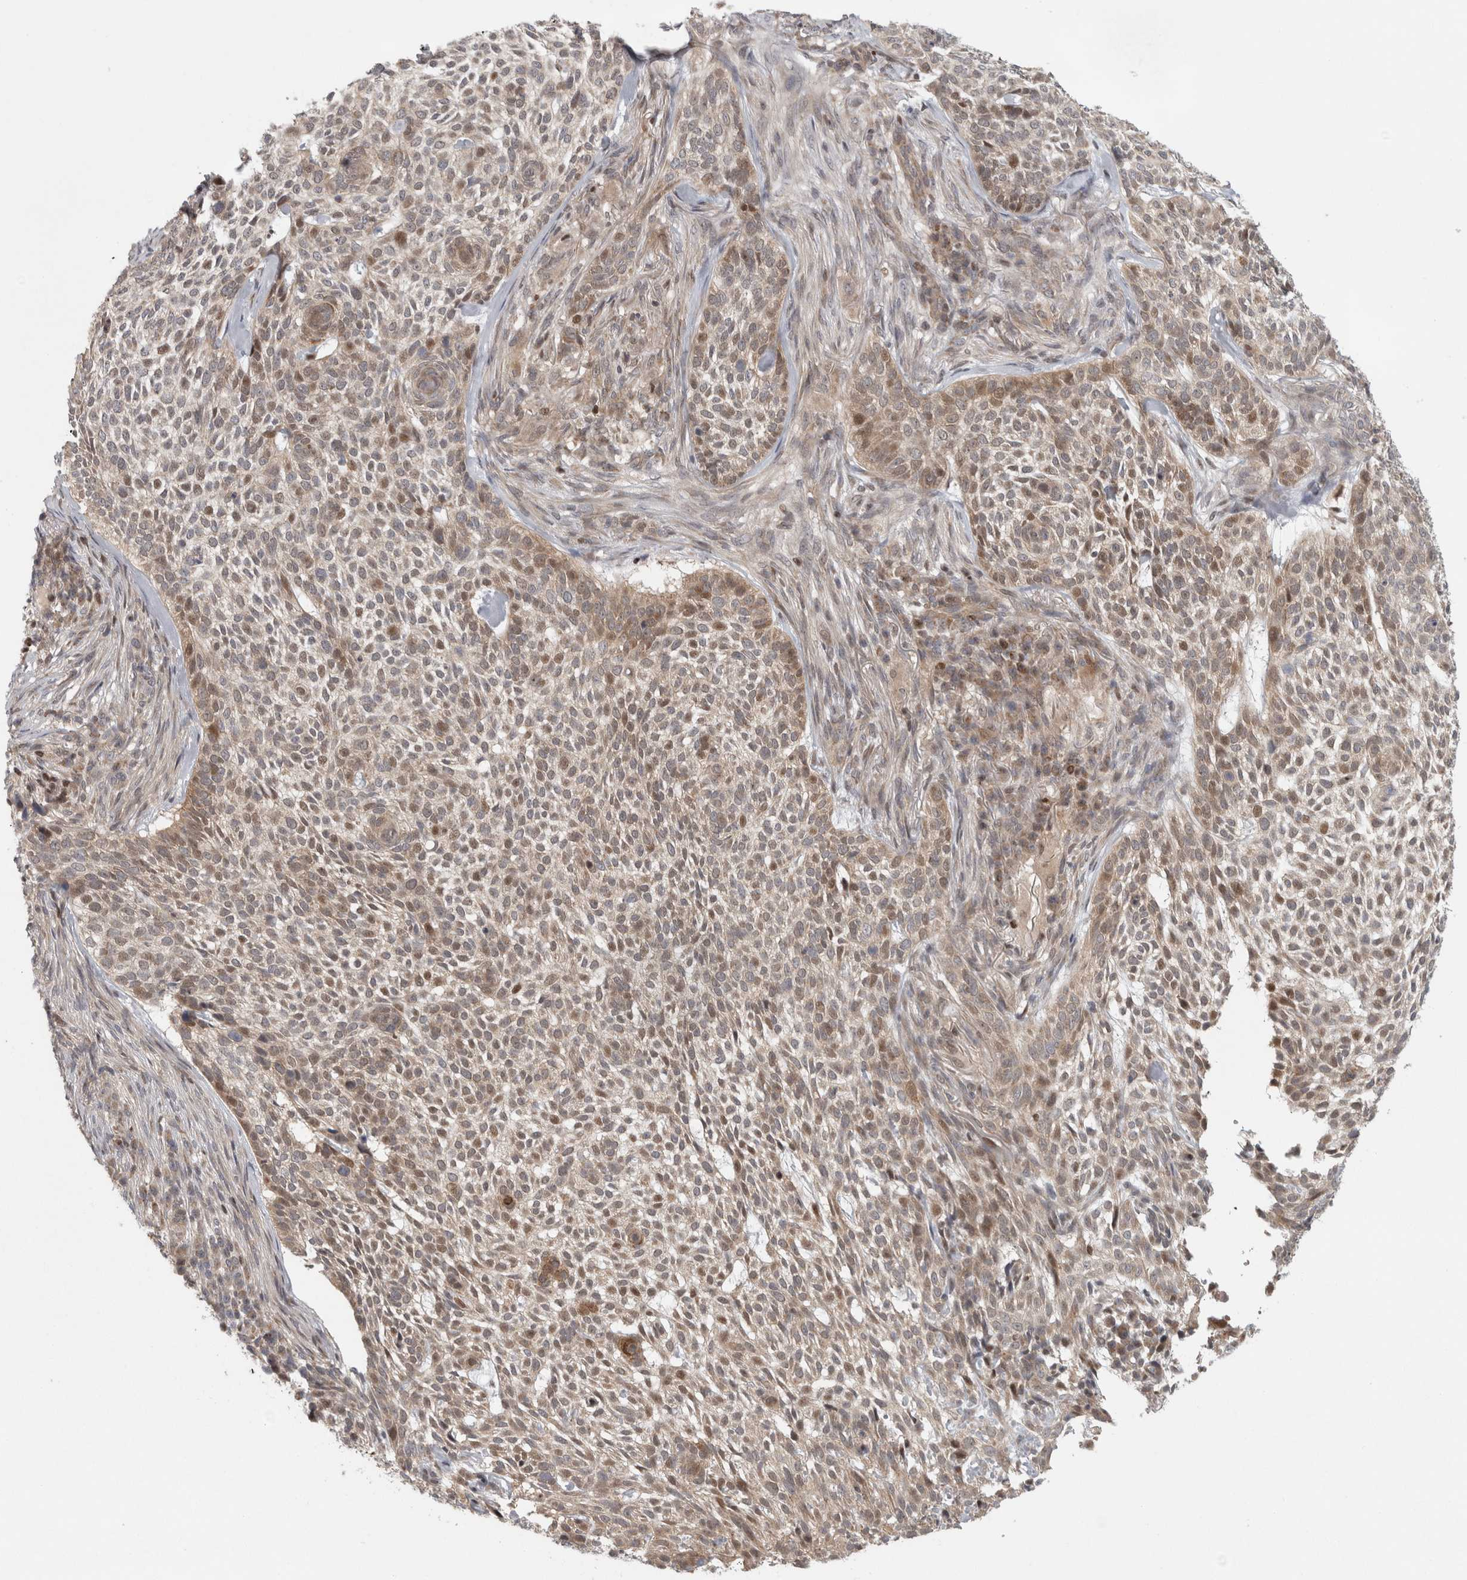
{"staining": {"intensity": "weak", "quantity": "25%-75%", "location": "cytoplasmic/membranous,nuclear"}, "tissue": "skin cancer", "cell_type": "Tumor cells", "image_type": "cancer", "snomed": [{"axis": "morphology", "description": "Basal cell carcinoma"}, {"axis": "topography", "description": "Skin"}], "caption": "Tumor cells demonstrate low levels of weak cytoplasmic/membranous and nuclear positivity in about 25%-75% of cells in human skin basal cell carcinoma.", "gene": "KDM8", "patient": {"sex": "female", "age": 64}}